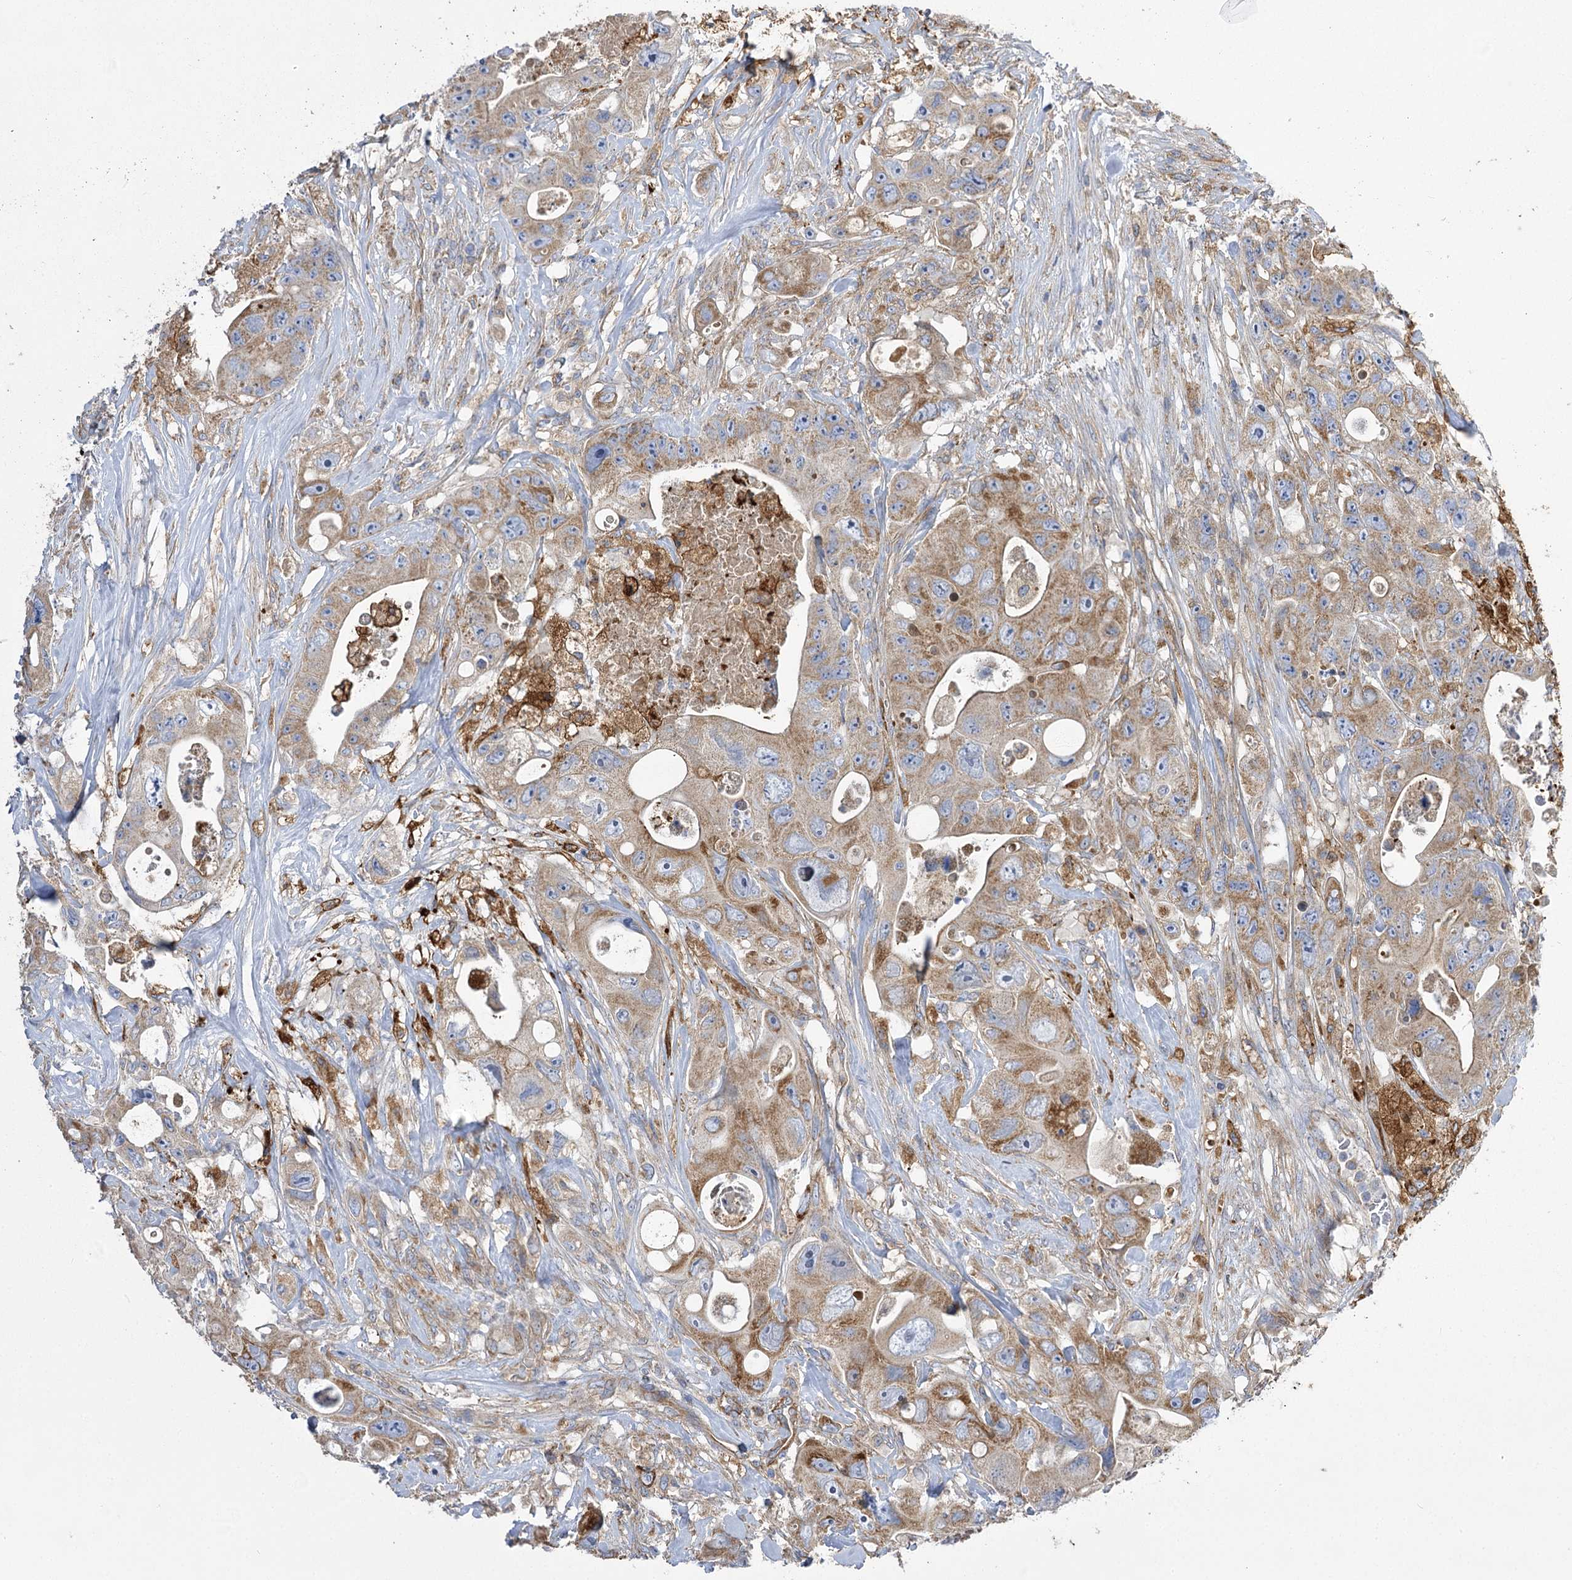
{"staining": {"intensity": "weak", "quantity": ">75%", "location": "cytoplasmic/membranous"}, "tissue": "colorectal cancer", "cell_type": "Tumor cells", "image_type": "cancer", "snomed": [{"axis": "morphology", "description": "Adenocarcinoma, NOS"}, {"axis": "topography", "description": "Colon"}], "caption": "Adenocarcinoma (colorectal) stained for a protein (brown) shows weak cytoplasmic/membranous positive expression in about >75% of tumor cells.", "gene": "RMDN2", "patient": {"sex": "female", "age": 46}}